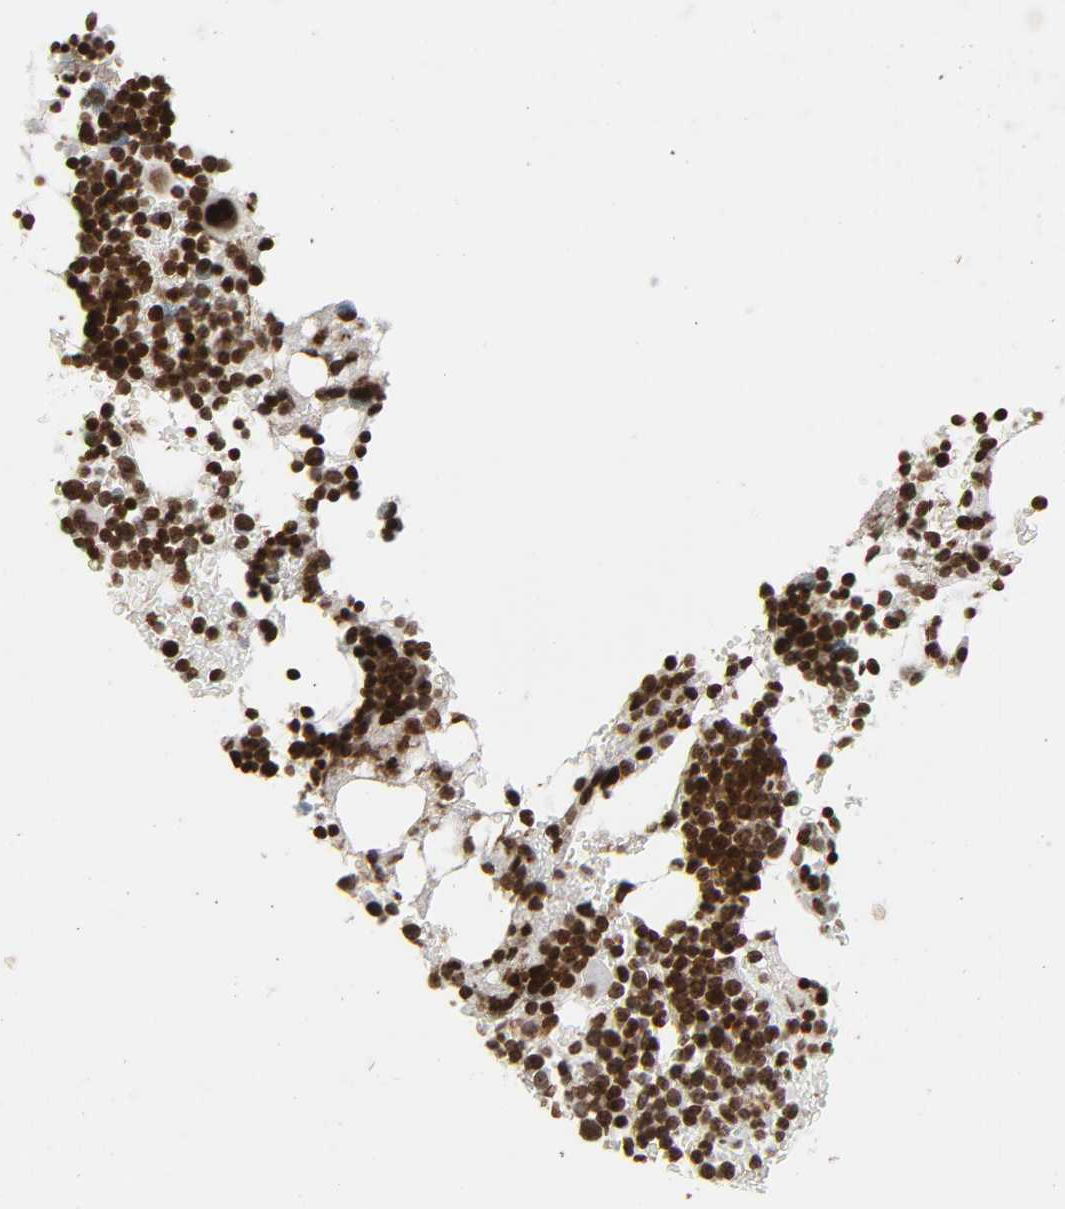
{"staining": {"intensity": "strong", "quantity": ">75%", "location": "nuclear"}, "tissue": "bone marrow", "cell_type": "Hematopoietic cells", "image_type": "normal", "snomed": [{"axis": "morphology", "description": "Normal tissue, NOS"}, {"axis": "topography", "description": "Bone marrow"}], "caption": "Immunohistochemical staining of normal bone marrow exhibits strong nuclear protein expression in about >75% of hematopoietic cells.", "gene": "RXRA", "patient": {"sex": "male", "age": 17}}